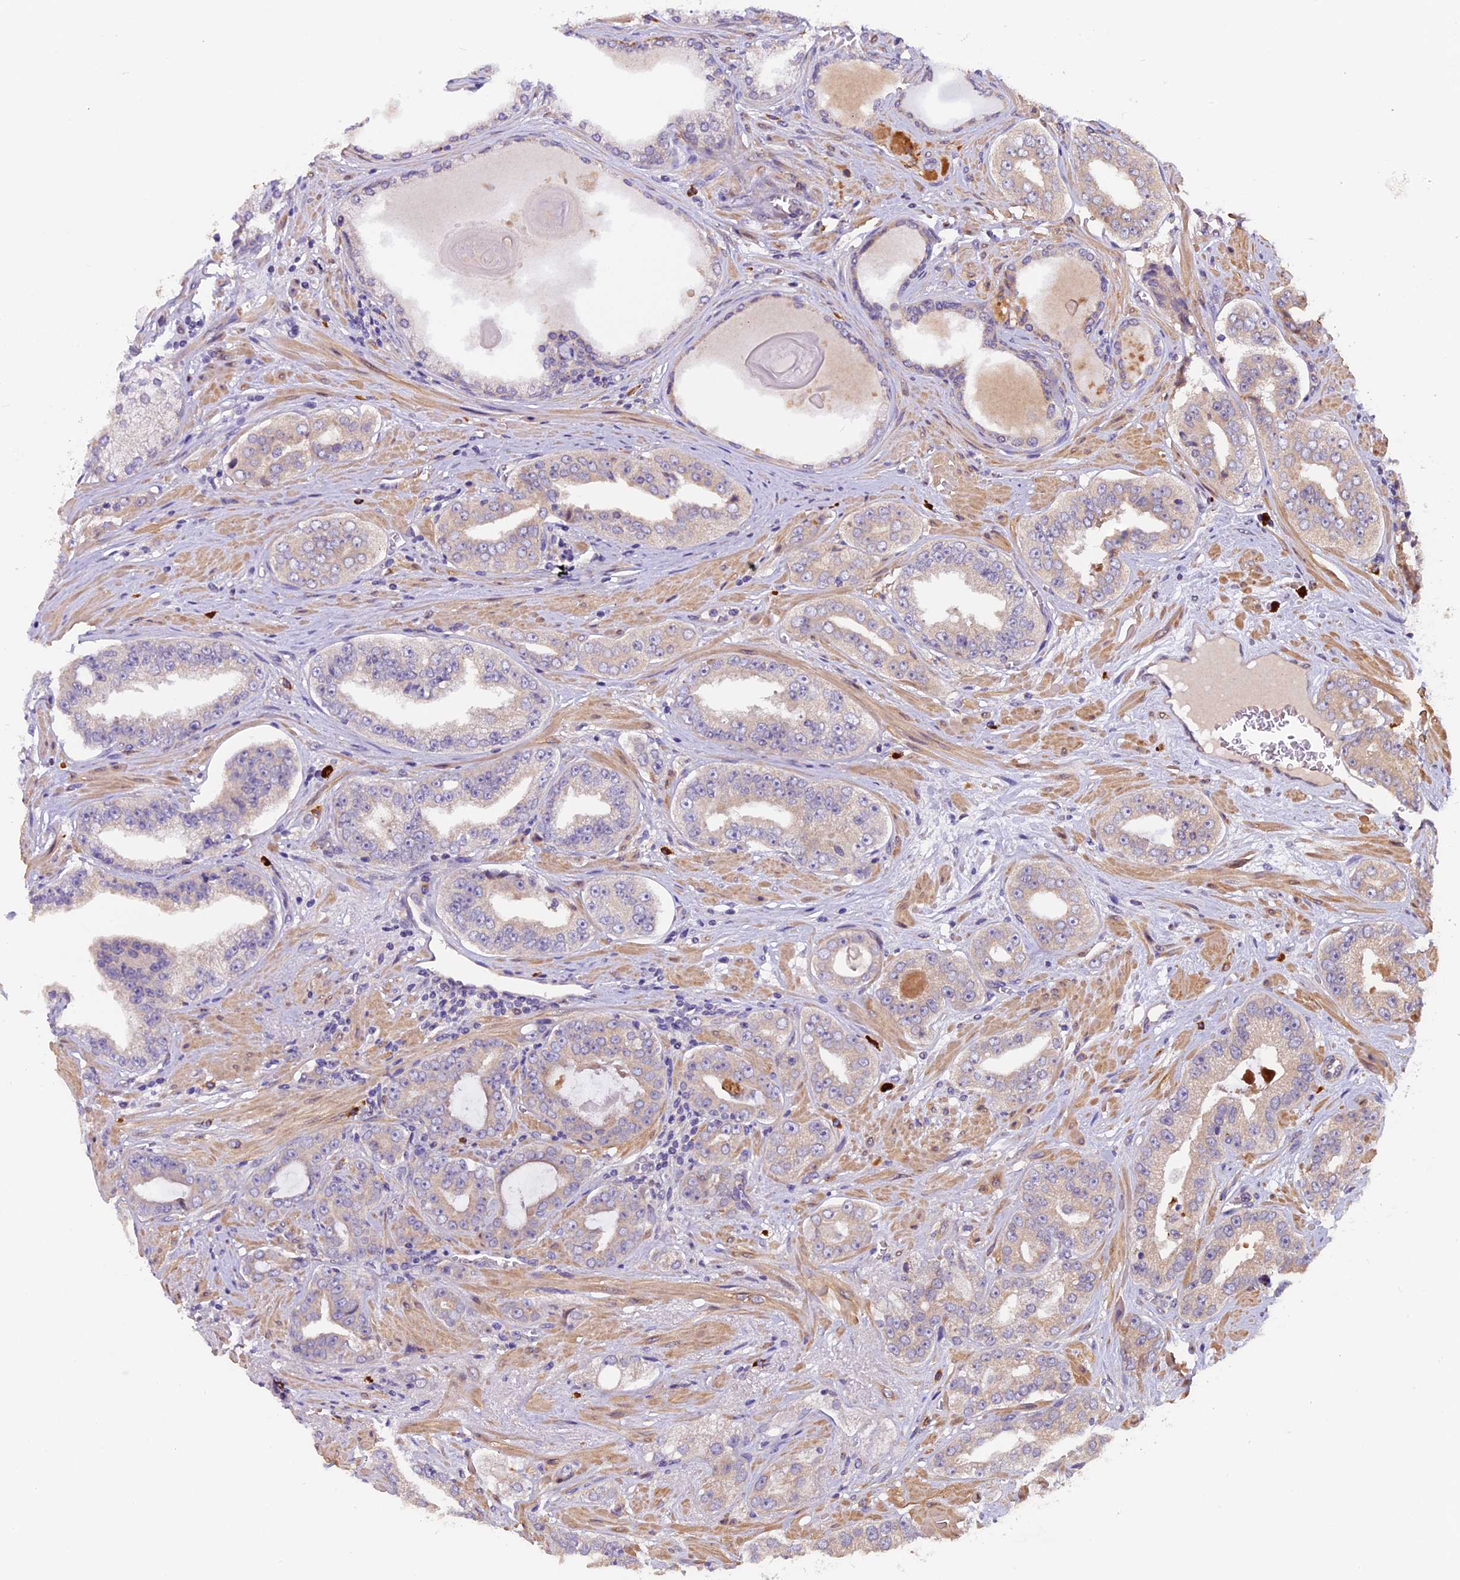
{"staining": {"intensity": "weak", "quantity": "<25%", "location": "cytoplasmic/membranous"}, "tissue": "prostate cancer", "cell_type": "Tumor cells", "image_type": "cancer", "snomed": [{"axis": "morphology", "description": "Adenocarcinoma, High grade"}, {"axis": "topography", "description": "Prostate"}], "caption": "A histopathology image of high-grade adenocarcinoma (prostate) stained for a protein reveals no brown staining in tumor cells. (DAB immunohistochemistry, high magnification).", "gene": "CCDC9B", "patient": {"sex": "male", "age": 71}}